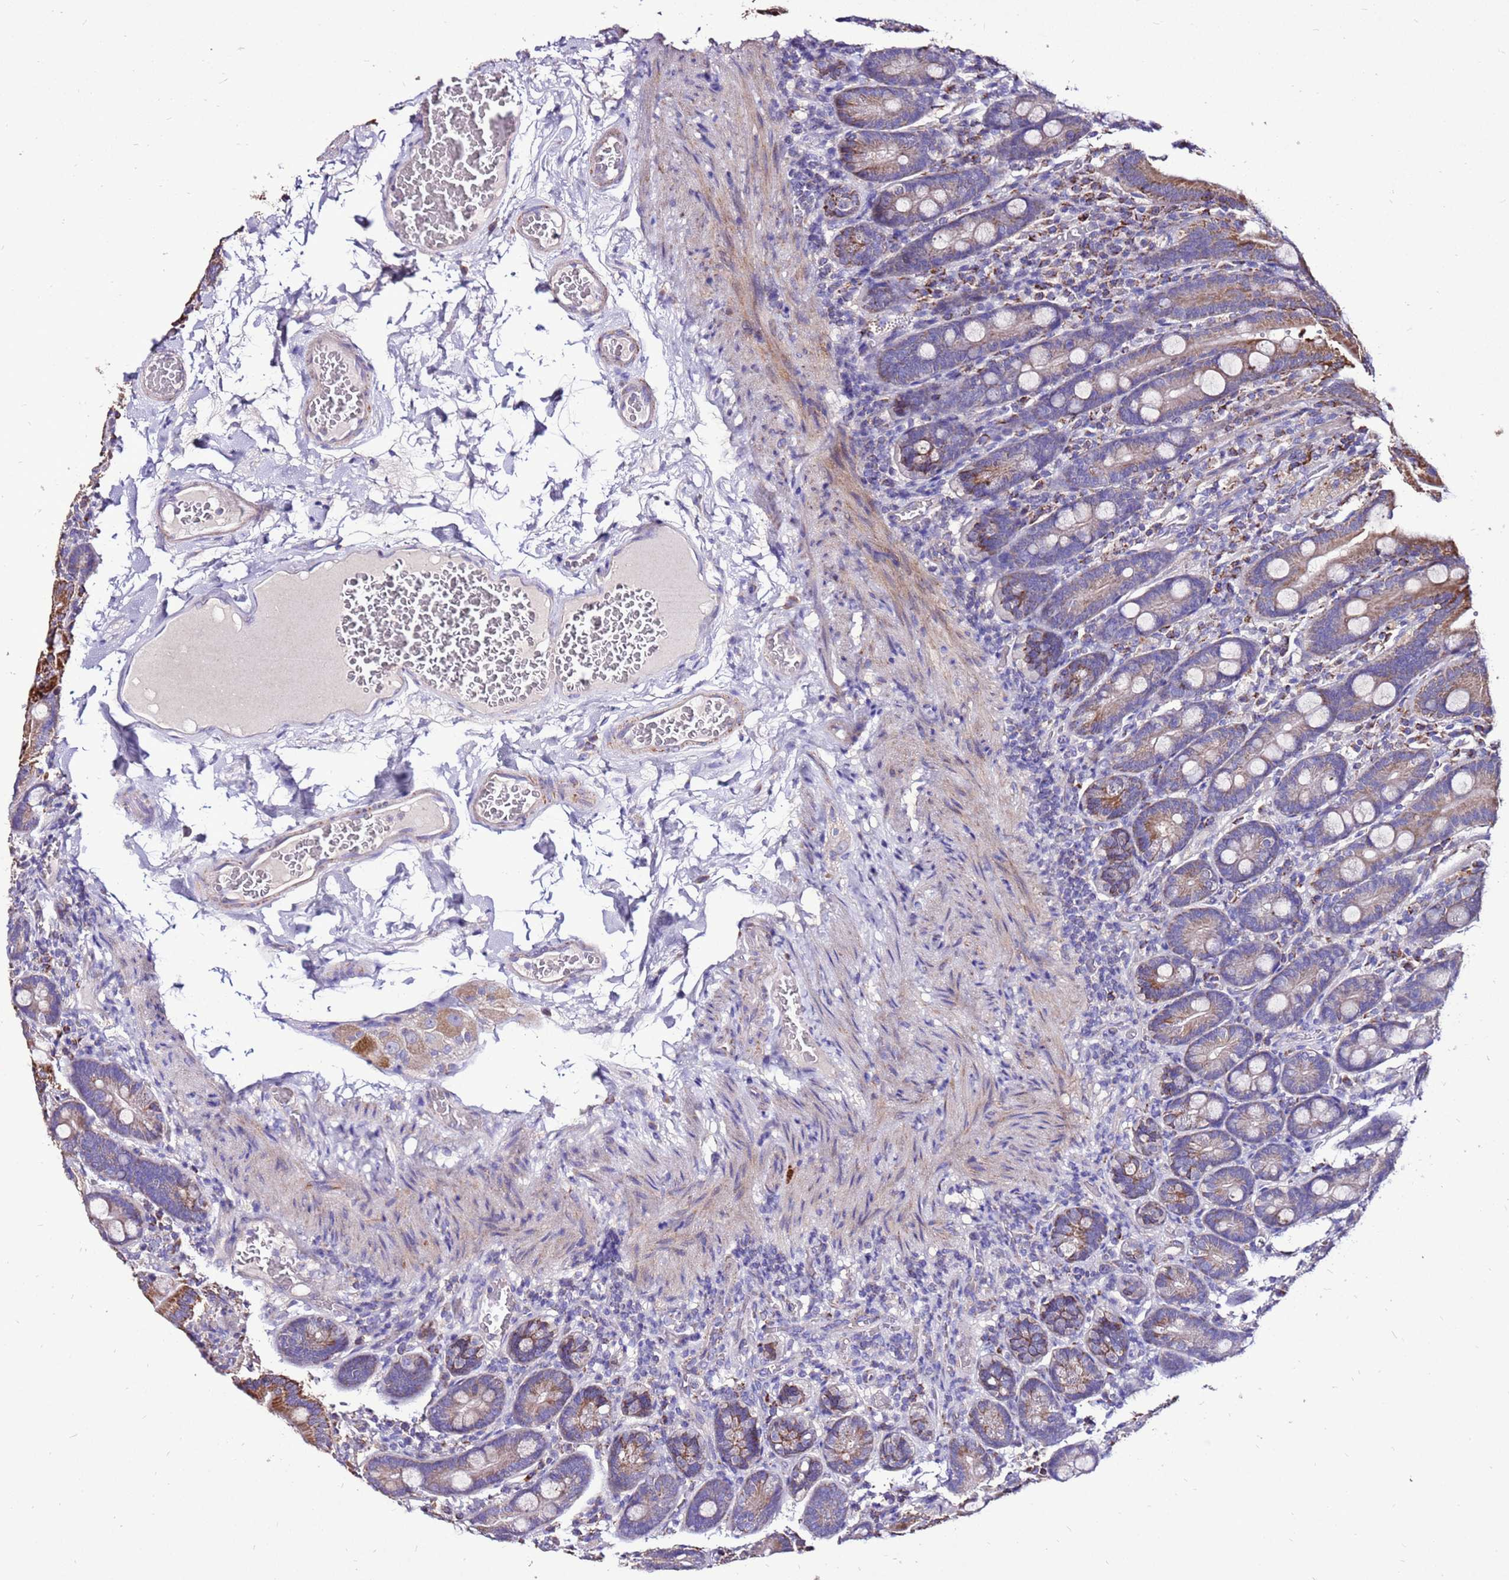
{"staining": {"intensity": "strong", "quantity": "25%-75%", "location": "cytoplasmic/membranous"}, "tissue": "duodenum", "cell_type": "Glandular cells", "image_type": "normal", "snomed": [{"axis": "morphology", "description": "Normal tissue, NOS"}, {"axis": "topography", "description": "Duodenum"}], "caption": "Immunohistochemistry (IHC) staining of benign duodenum, which displays high levels of strong cytoplasmic/membranous positivity in about 25%-75% of glandular cells indicating strong cytoplasmic/membranous protein staining. The staining was performed using DAB (3,3'-diaminobenzidine) (brown) for protein detection and nuclei were counterstained in hematoxylin (blue).", "gene": "TMEM106C", "patient": {"sex": "female", "age": 62}}